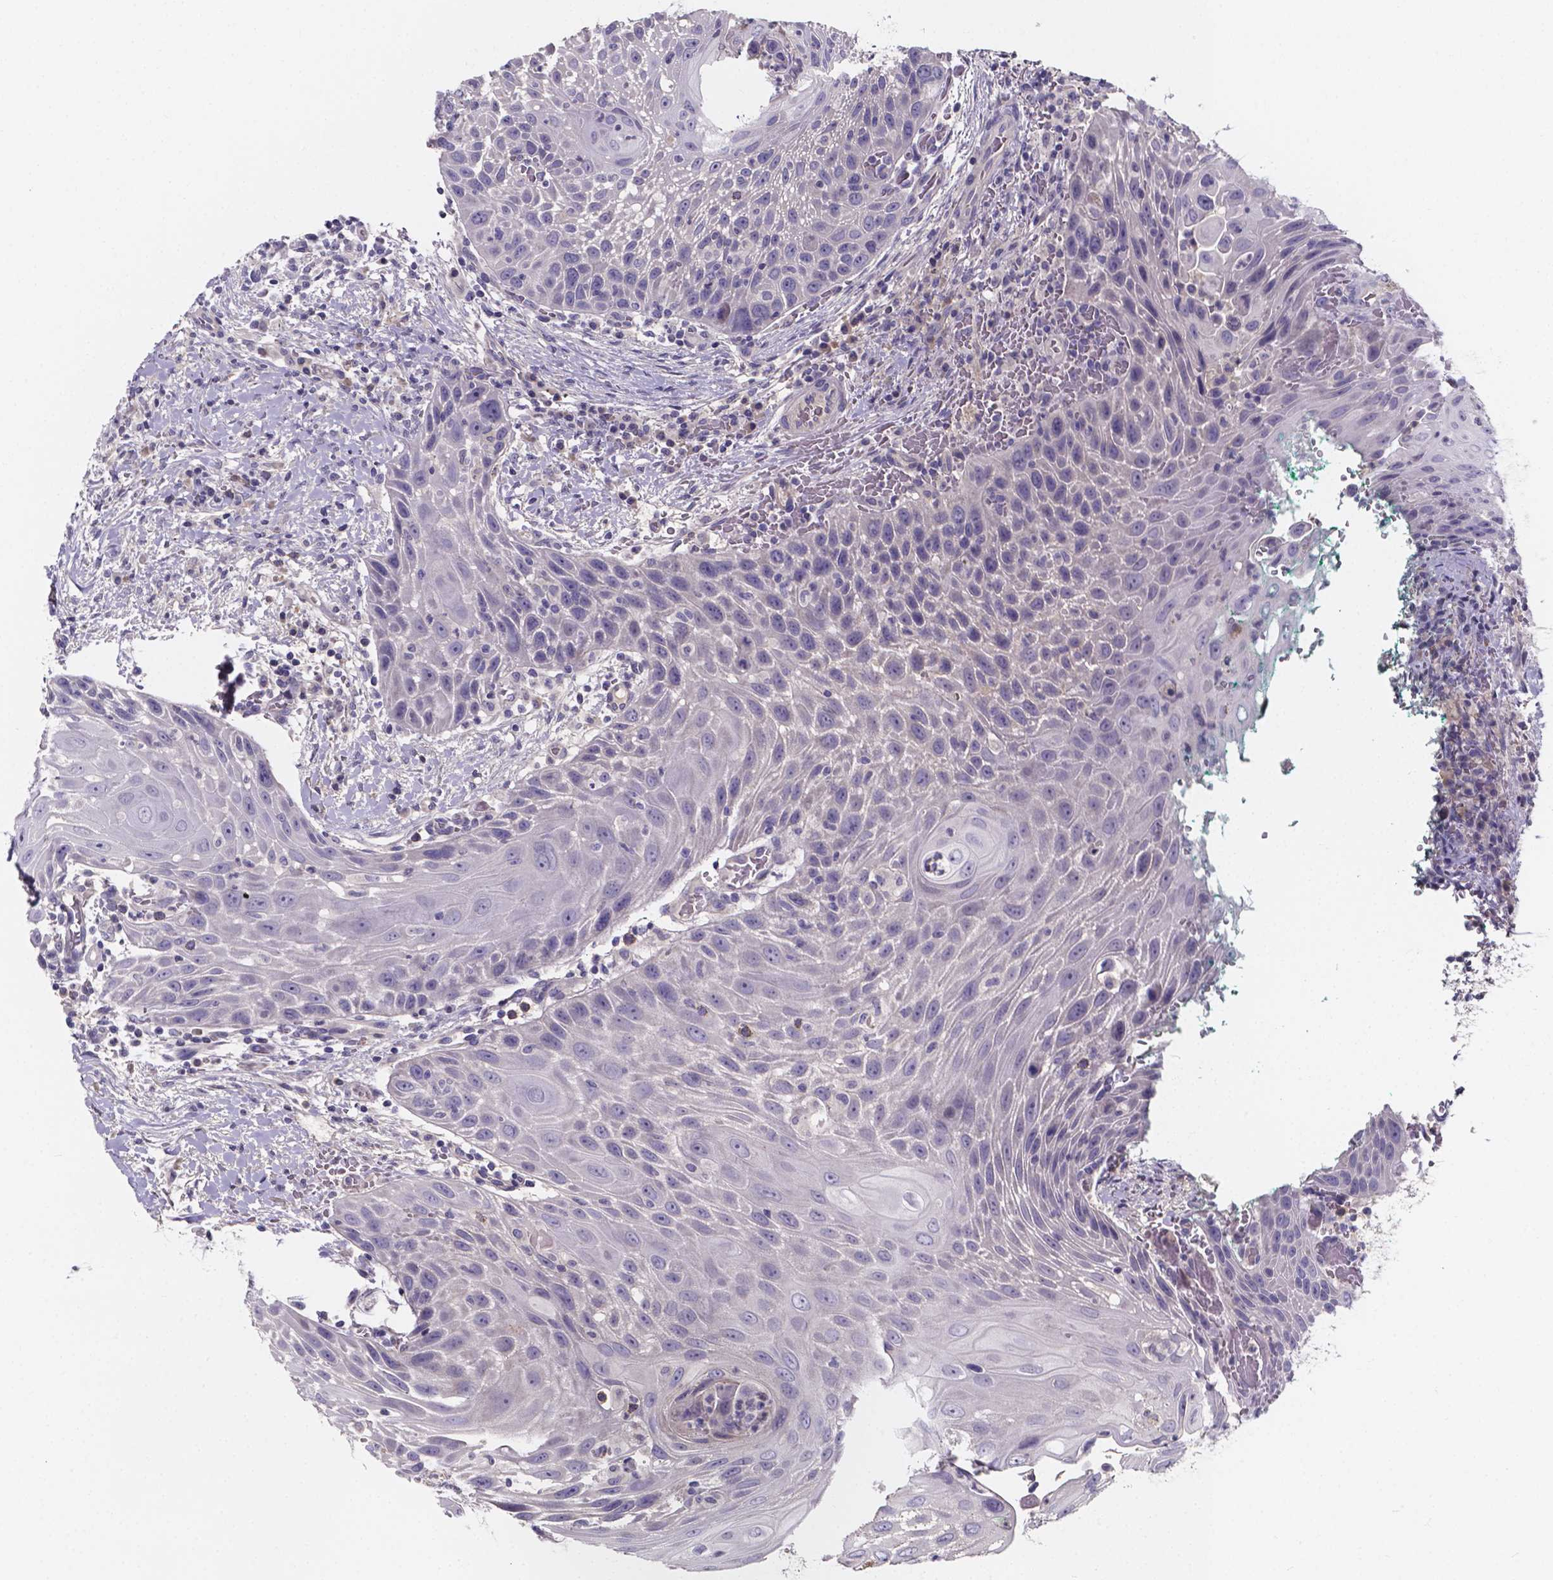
{"staining": {"intensity": "negative", "quantity": "none", "location": "none"}, "tissue": "head and neck cancer", "cell_type": "Tumor cells", "image_type": "cancer", "snomed": [{"axis": "morphology", "description": "Squamous cell carcinoma, NOS"}, {"axis": "topography", "description": "Head-Neck"}], "caption": "Human head and neck cancer stained for a protein using immunohistochemistry displays no expression in tumor cells.", "gene": "SPOCD1", "patient": {"sex": "male", "age": 69}}